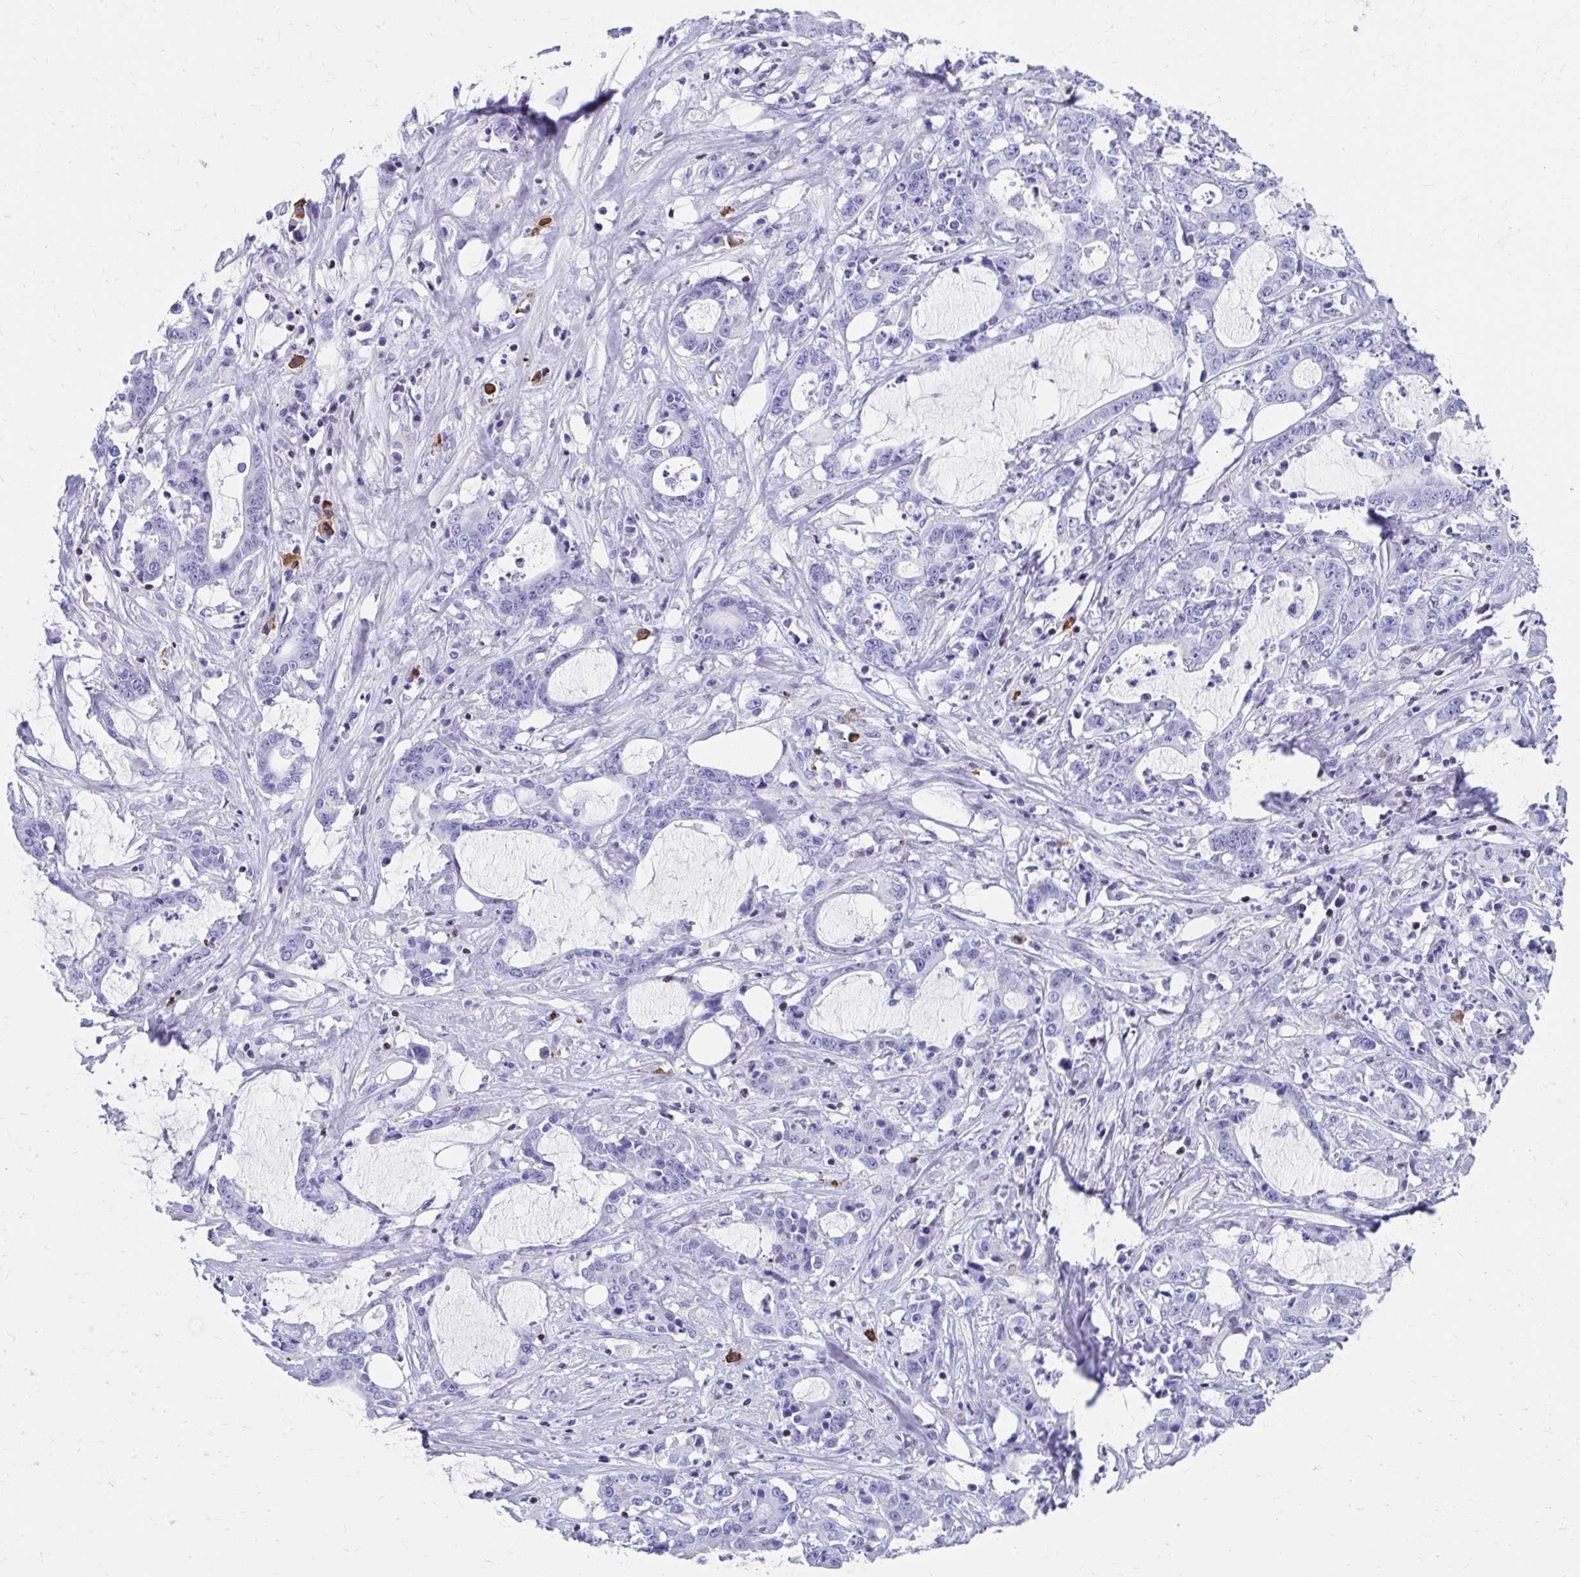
{"staining": {"intensity": "negative", "quantity": "none", "location": "none"}, "tissue": "stomach cancer", "cell_type": "Tumor cells", "image_type": "cancer", "snomed": [{"axis": "morphology", "description": "Adenocarcinoma, NOS"}, {"axis": "topography", "description": "Stomach, upper"}], "caption": "Immunohistochemical staining of stomach cancer shows no significant expression in tumor cells.", "gene": "RUNX3", "patient": {"sex": "male", "age": 68}}